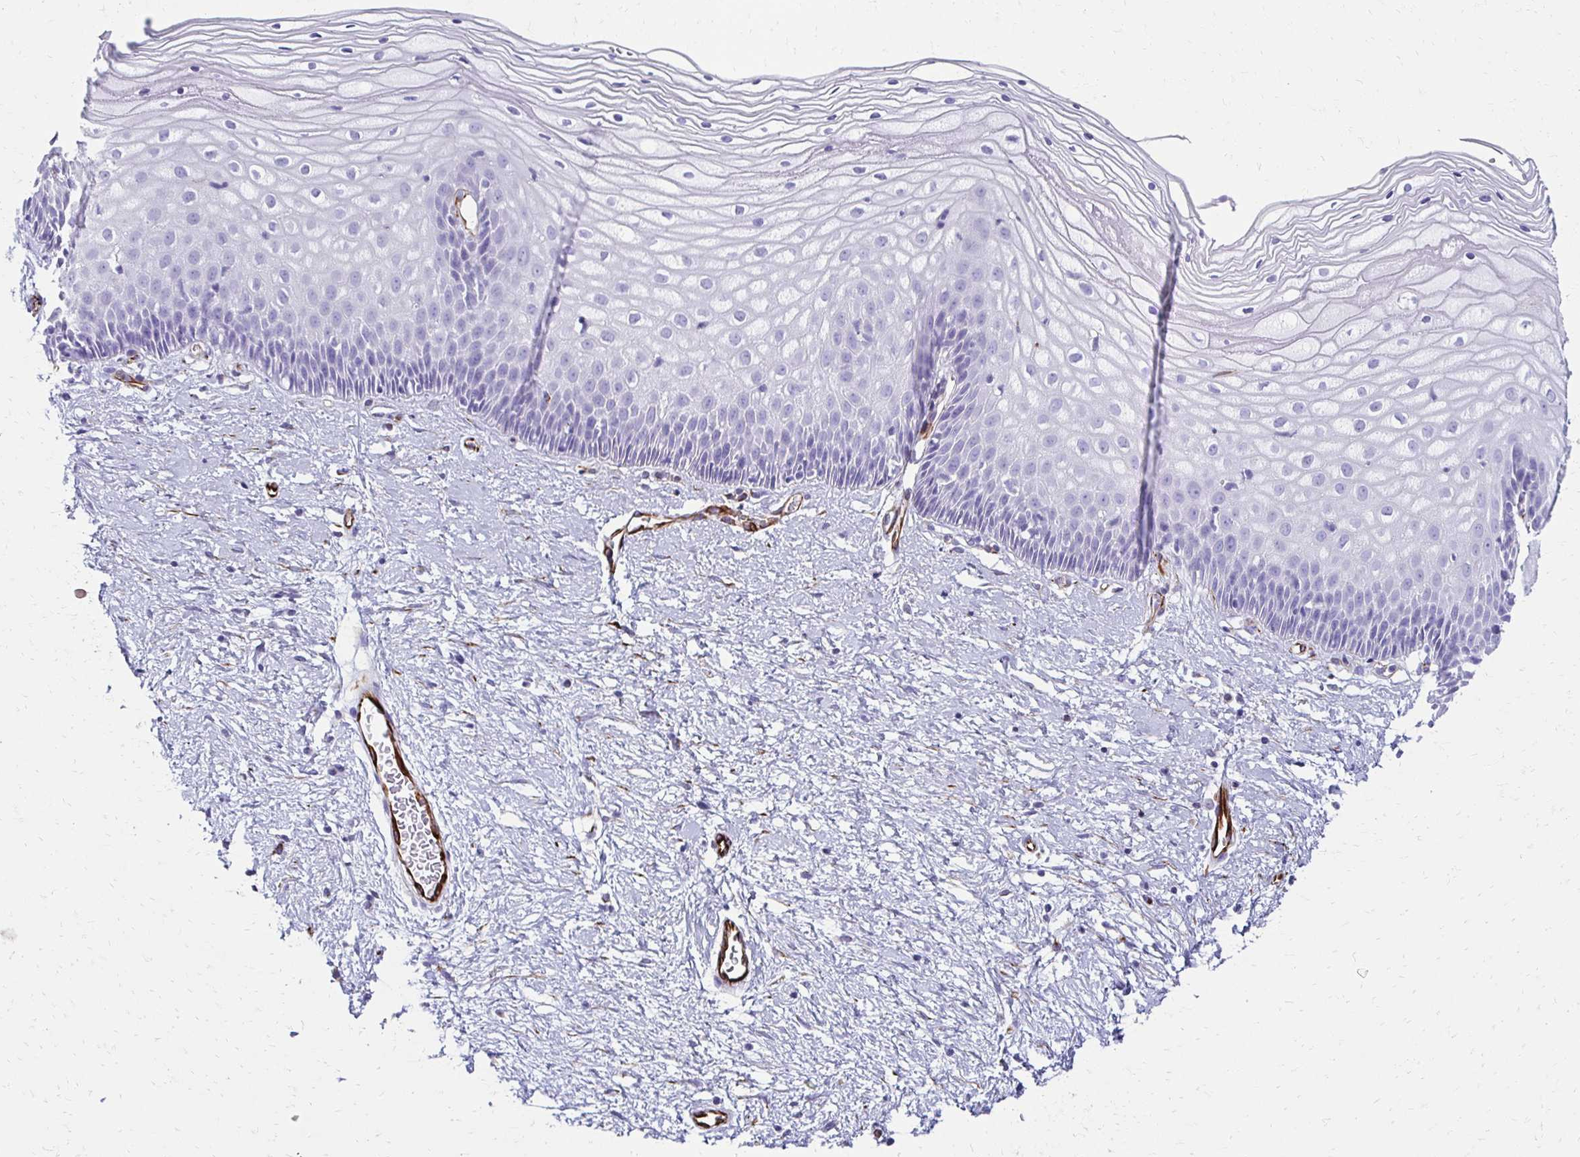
{"staining": {"intensity": "negative", "quantity": "none", "location": "none"}, "tissue": "cervix", "cell_type": "Glandular cells", "image_type": "normal", "snomed": [{"axis": "morphology", "description": "Normal tissue, NOS"}, {"axis": "topography", "description": "Cervix"}], "caption": "The photomicrograph reveals no staining of glandular cells in unremarkable cervix. The staining is performed using DAB (3,3'-diaminobenzidine) brown chromogen with nuclei counter-stained in using hematoxylin.", "gene": "TMEM54", "patient": {"sex": "female", "age": 36}}